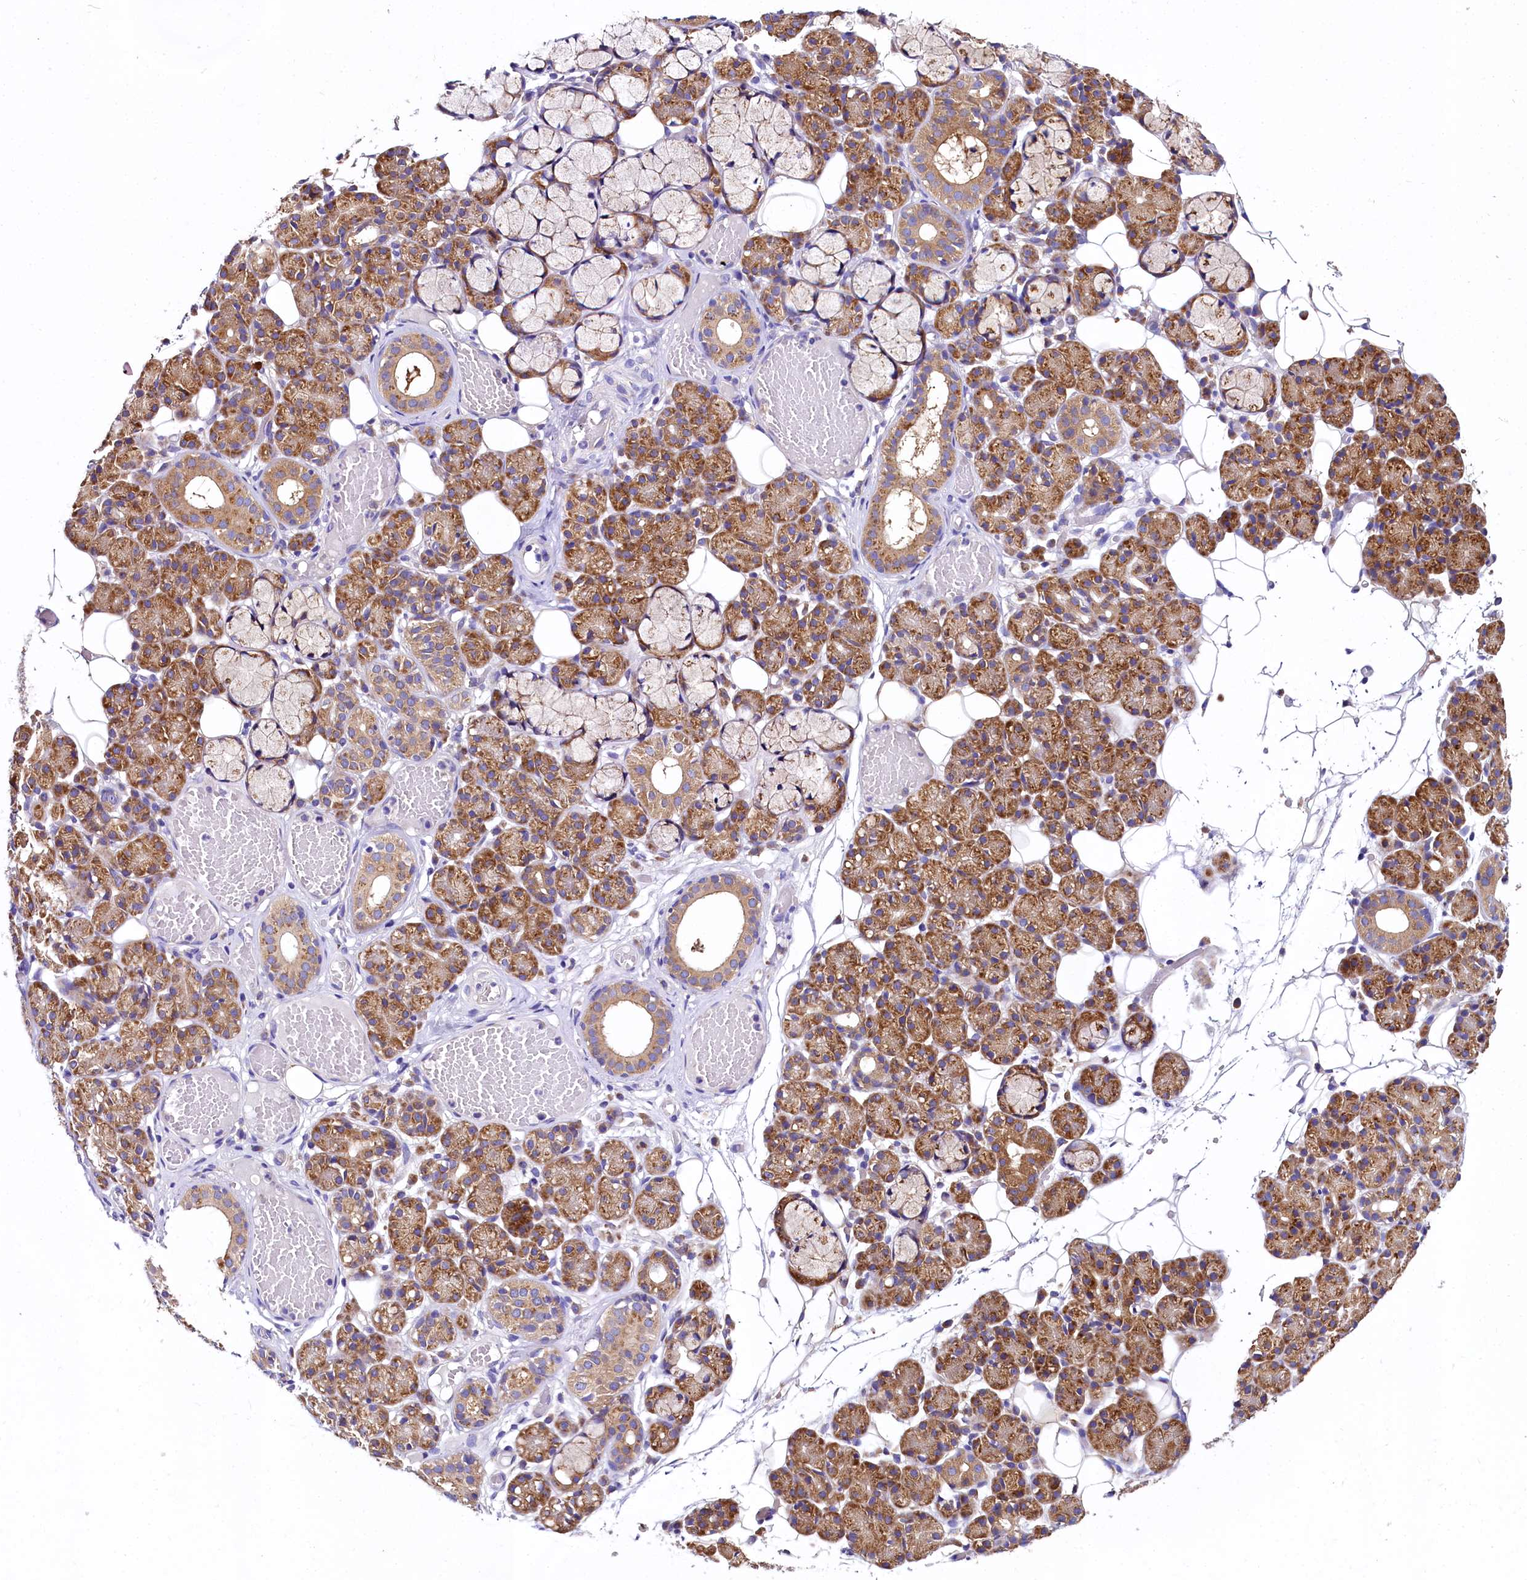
{"staining": {"intensity": "moderate", "quantity": ">75%", "location": "cytoplasmic/membranous"}, "tissue": "salivary gland", "cell_type": "Glandular cells", "image_type": "normal", "snomed": [{"axis": "morphology", "description": "Normal tissue, NOS"}, {"axis": "topography", "description": "Salivary gland"}], "caption": "Brown immunohistochemical staining in unremarkable salivary gland exhibits moderate cytoplasmic/membranous expression in about >75% of glandular cells.", "gene": "QARS1", "patient": {"sex": "male", "age": 63}}